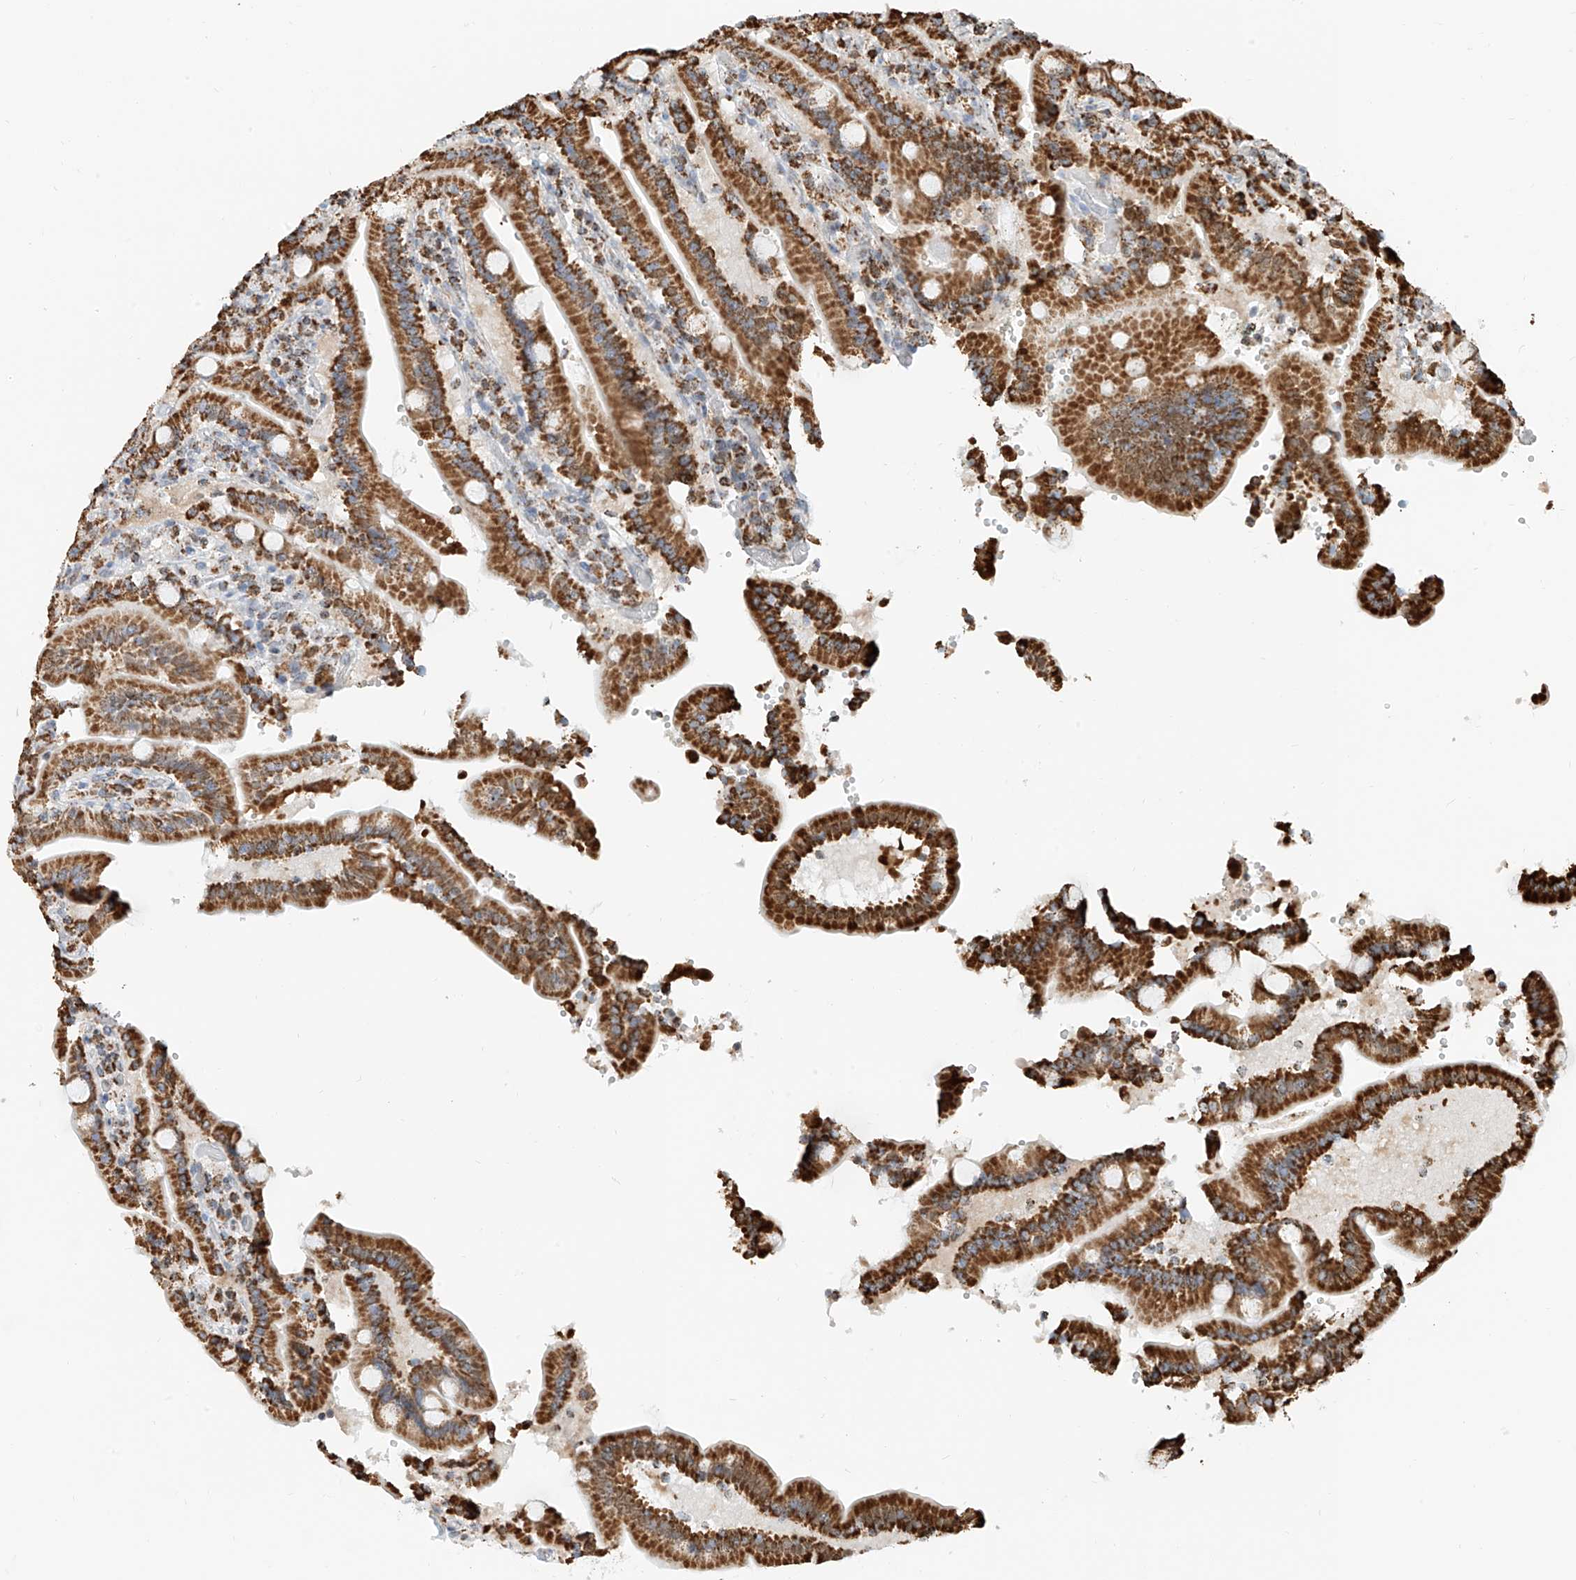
{"staining": {"intensity": "moderate", "quantity": ">75%", "location": "cytoplasmic/membranous"}, "tissue": "duodenum", "cell_type": "Glandular cells", "image_type": "normal", "snomed": [{"axis": "morphology", "description": "Normal tissue, NOS"}, {"axis": "topography", "description": "Duodenum"}], "caption": "Normal duodenum reveals moderate cytoplasmic/membranous positivity in approximately >75% of glandular cells, visualized by immunohistochemistry. Nuclei are stained in blue.", "gene": "PPA2", "patient": {"sex": "female", "age": 62}}